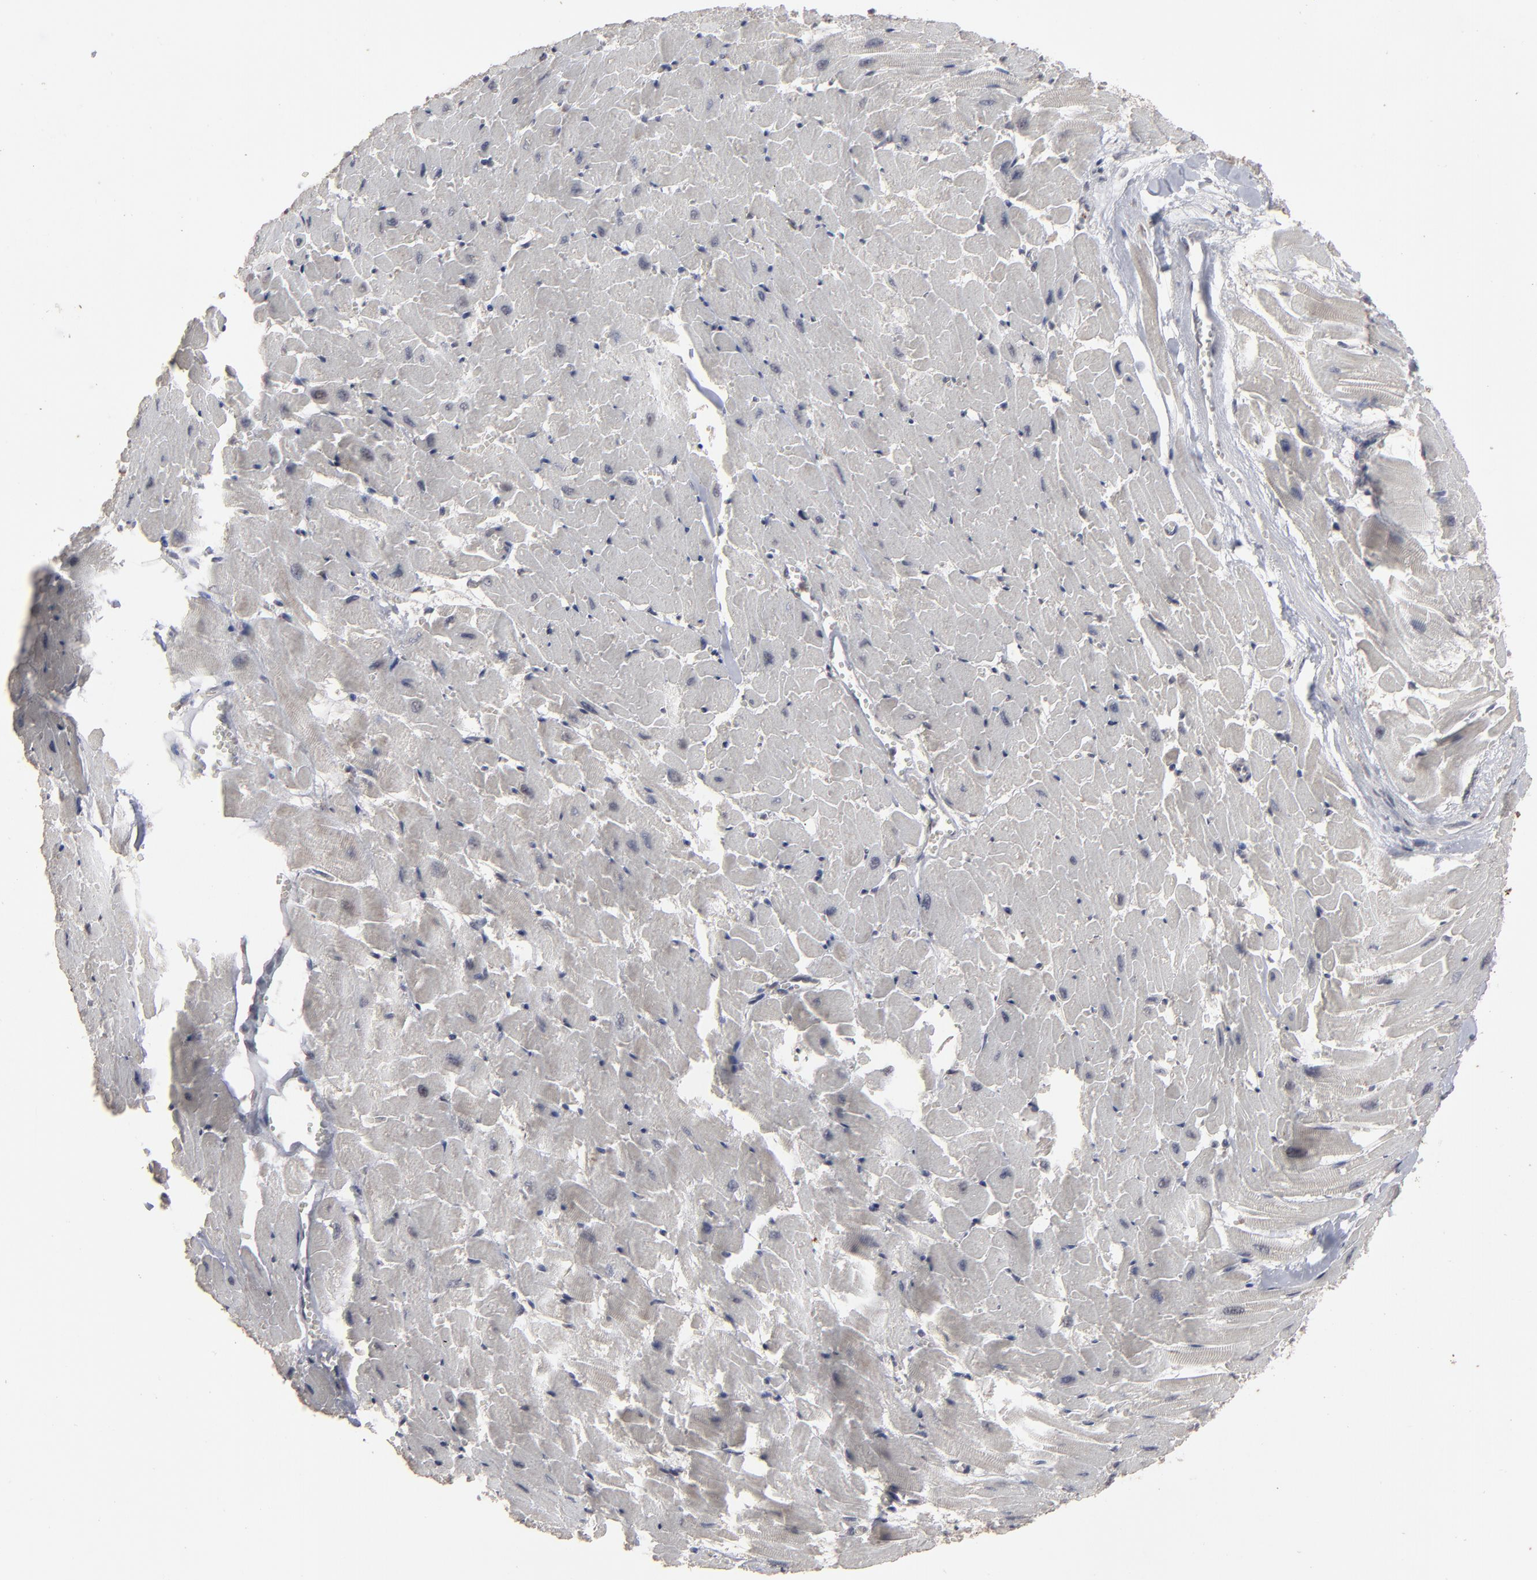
{"staining": {"intensity": "weak", "quantity": "<25%", "location": "cytoplasmic/membranous"}, "tissue": "heart muscle", "cell_type": "Cardiomyocytes", "image_type": "normal", "snomed": [{"axis": "morphology", "description": "Normal tissue, NOS"}, {"axis": "topography", "description": "Heart"}], "caption": "Immunohistochemistry image of normal human heart muscle stained for a protein (brown), which reveals no positivity in cardiomyocytes.", "gene": "SLC22A17", "patient": {"sex": "female", "age": 19}}